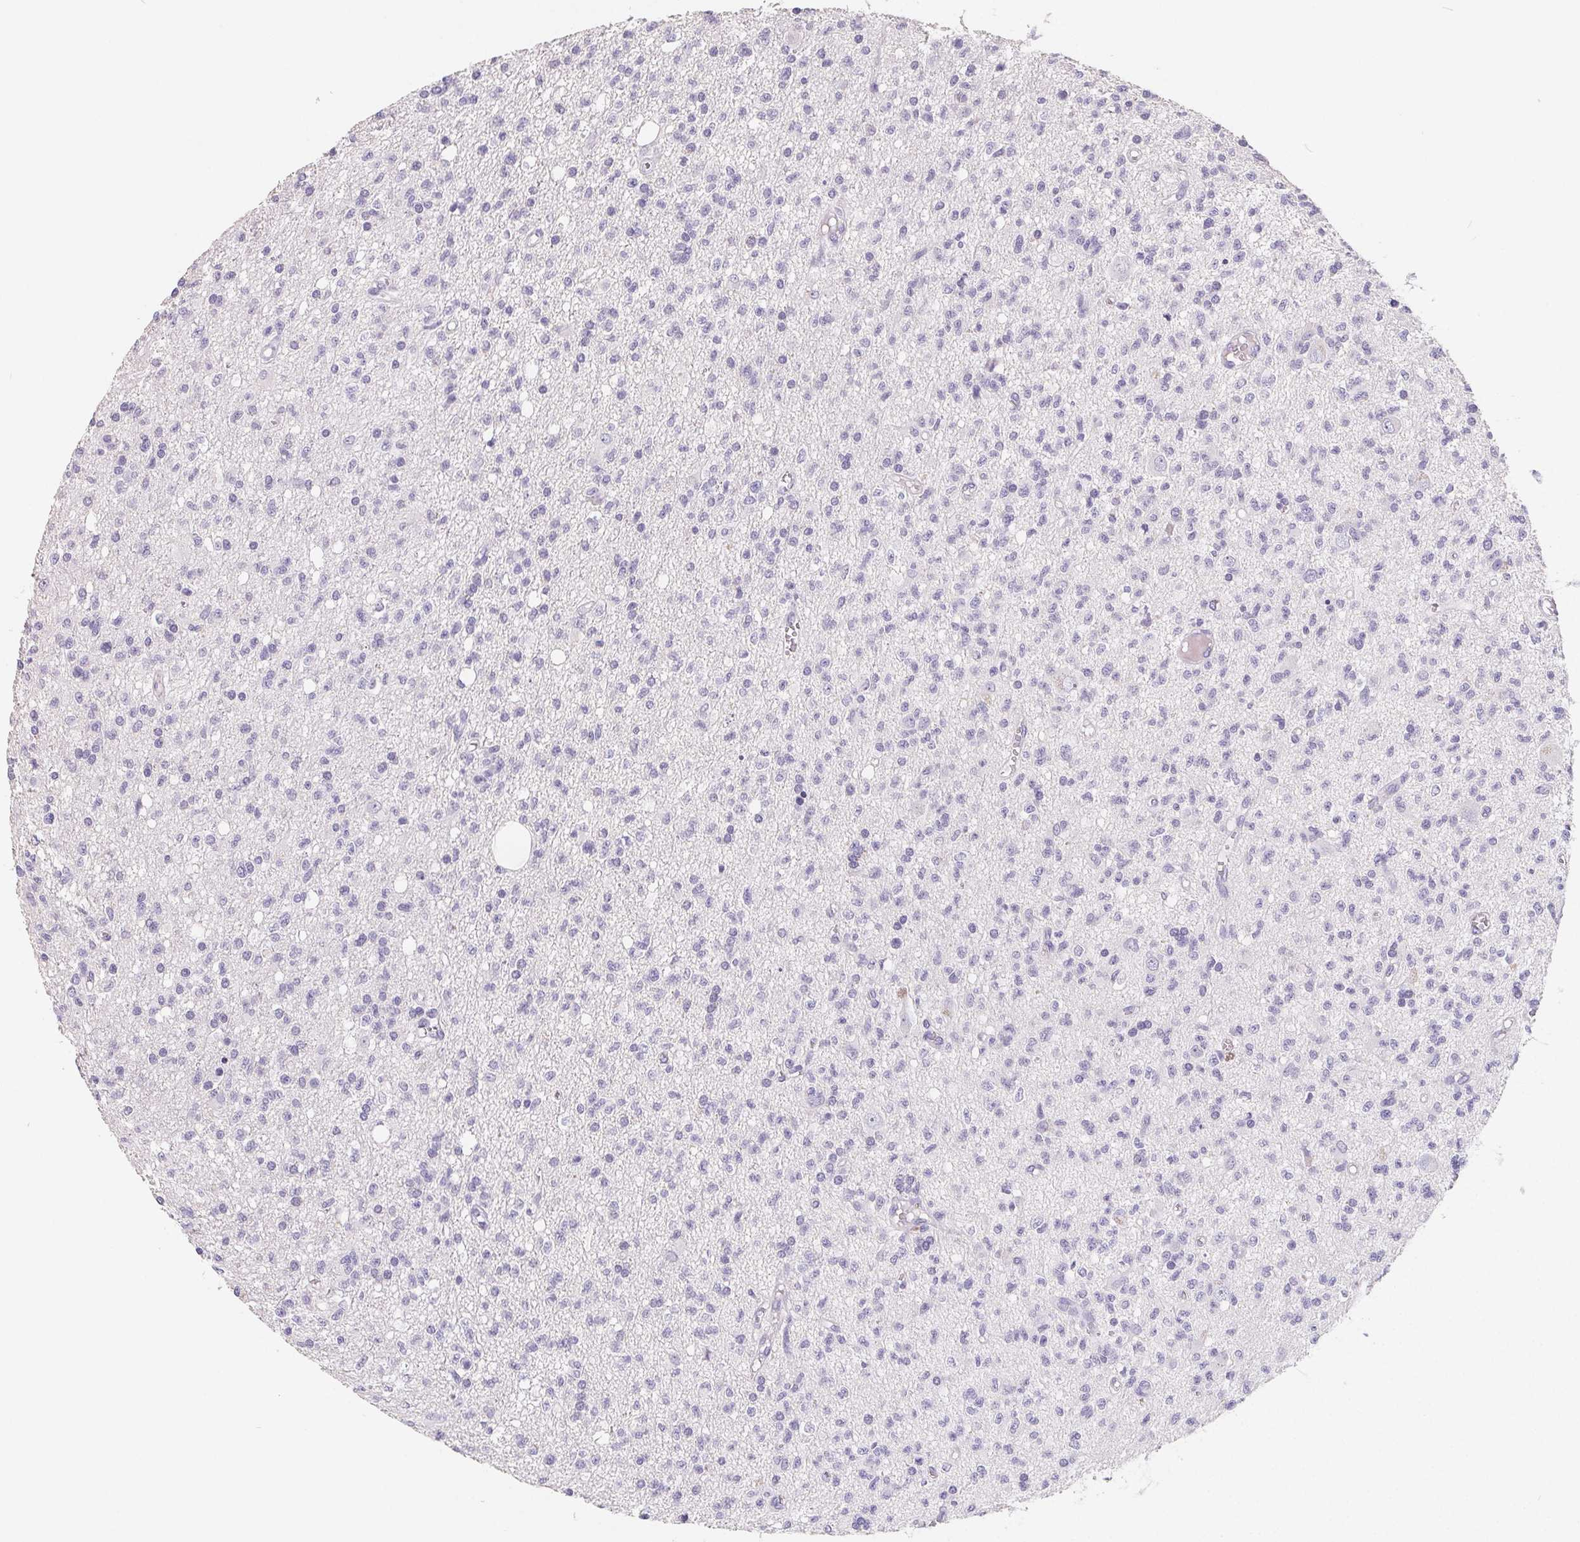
{"staining": {"intensity": "negative", "quantity": "none", "location": "none"}, "tissue": "glioma", "cell_type": "Tumor cells", "image_type": "cancer", "snomed": [{"axis": "morphology", "description": "Glioma, malignant, Low grade"}, {"axis": "topography", "description": "Brain"}], "caption": "The image exhibits no significant expression in tumor cells of glioma.", "gene": "FDX1", "patient": {"sex": "male", "age": 64}}